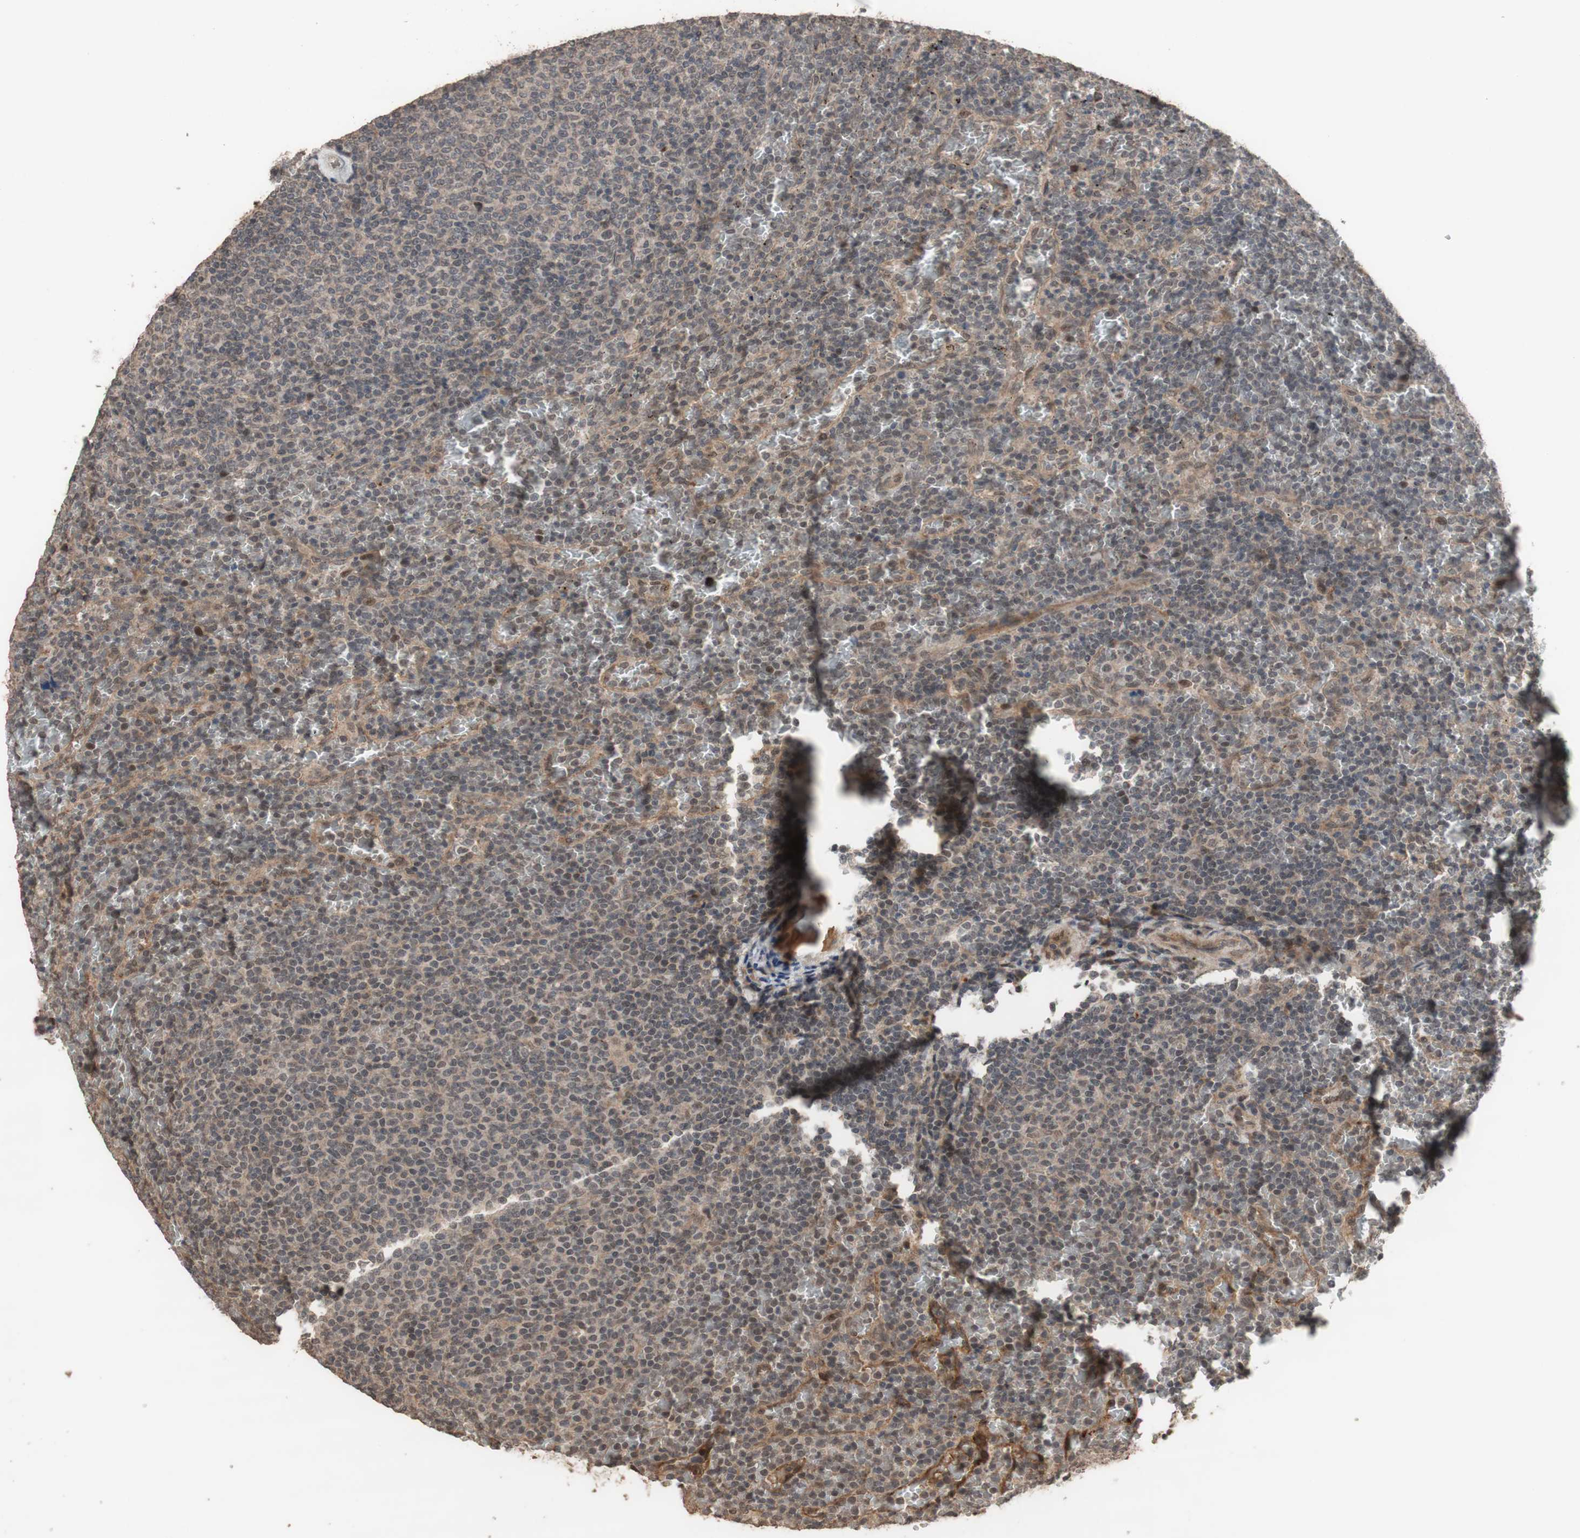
{"staining": {"intensity": "weak", "quantity": "25%-75%", "location": "cytoplasmic/membranous,nuclear"}, "tissue": "lymphoma", "cell_type": "Tumor cells", "image_type": "cancer", "snomed": [{"axis": "morphology", "description": "Malignant lymphoma, non-Hodgkin's type, Low grade"}, {"axis": "topography", "description": "Spleen"}], "caption": "Protein expression analysis of human lymphoma reveals weak cytoplasmic/membranous and nuclear staining in approximately 25%-75% of tumor cells.", "gene": "KANSL1", "patient": {"sex": "female", "age": 77}}